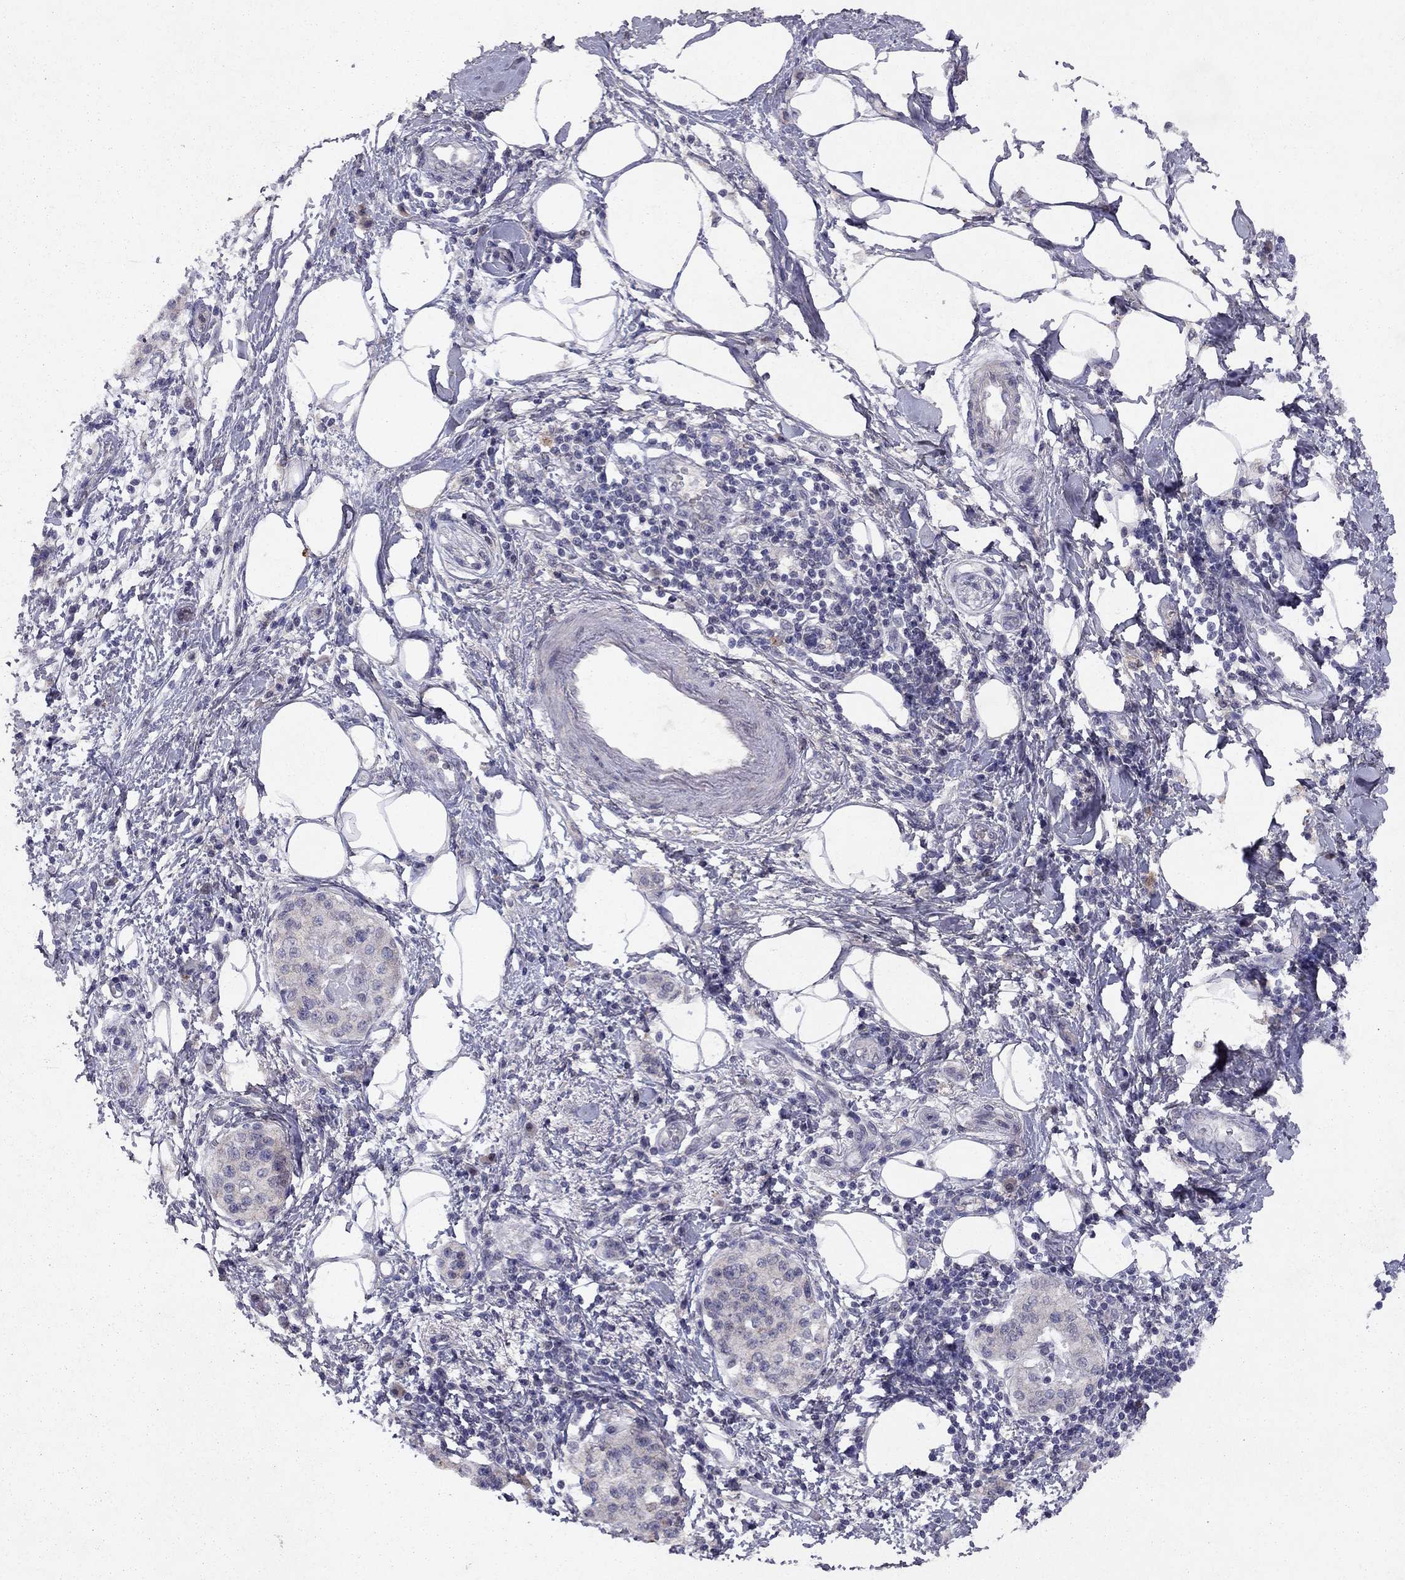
{"staining": {"intensity": "negative", "quantity": "none", "location": "none"}, "tissue": "pancreatic cancer", "cell_type": "Tumor cells", "image_type": "cancer", "snomed": [{"axis": "morphology", "description": "Normal tissue, NOS"}, {"axis": "morphology", "description": "Adenocarcinoma, NOS"}, {"axis": "topography", "description": "Pancreas"}, {"axis": "topography", "description": "Duodenum"}], "caption": "An immunohistochemistry micrograph of pancreatic cancer is shown. There is no staining in tumor cells of pancreatic cancer. The staining was performed using DAB to visualize the protein expression in brown, while the nuclei were stained in blue with hematoxylin (Magnification: 20x).", "gene": "ESR2", "patient": {"sex": "female", "age": 60}}